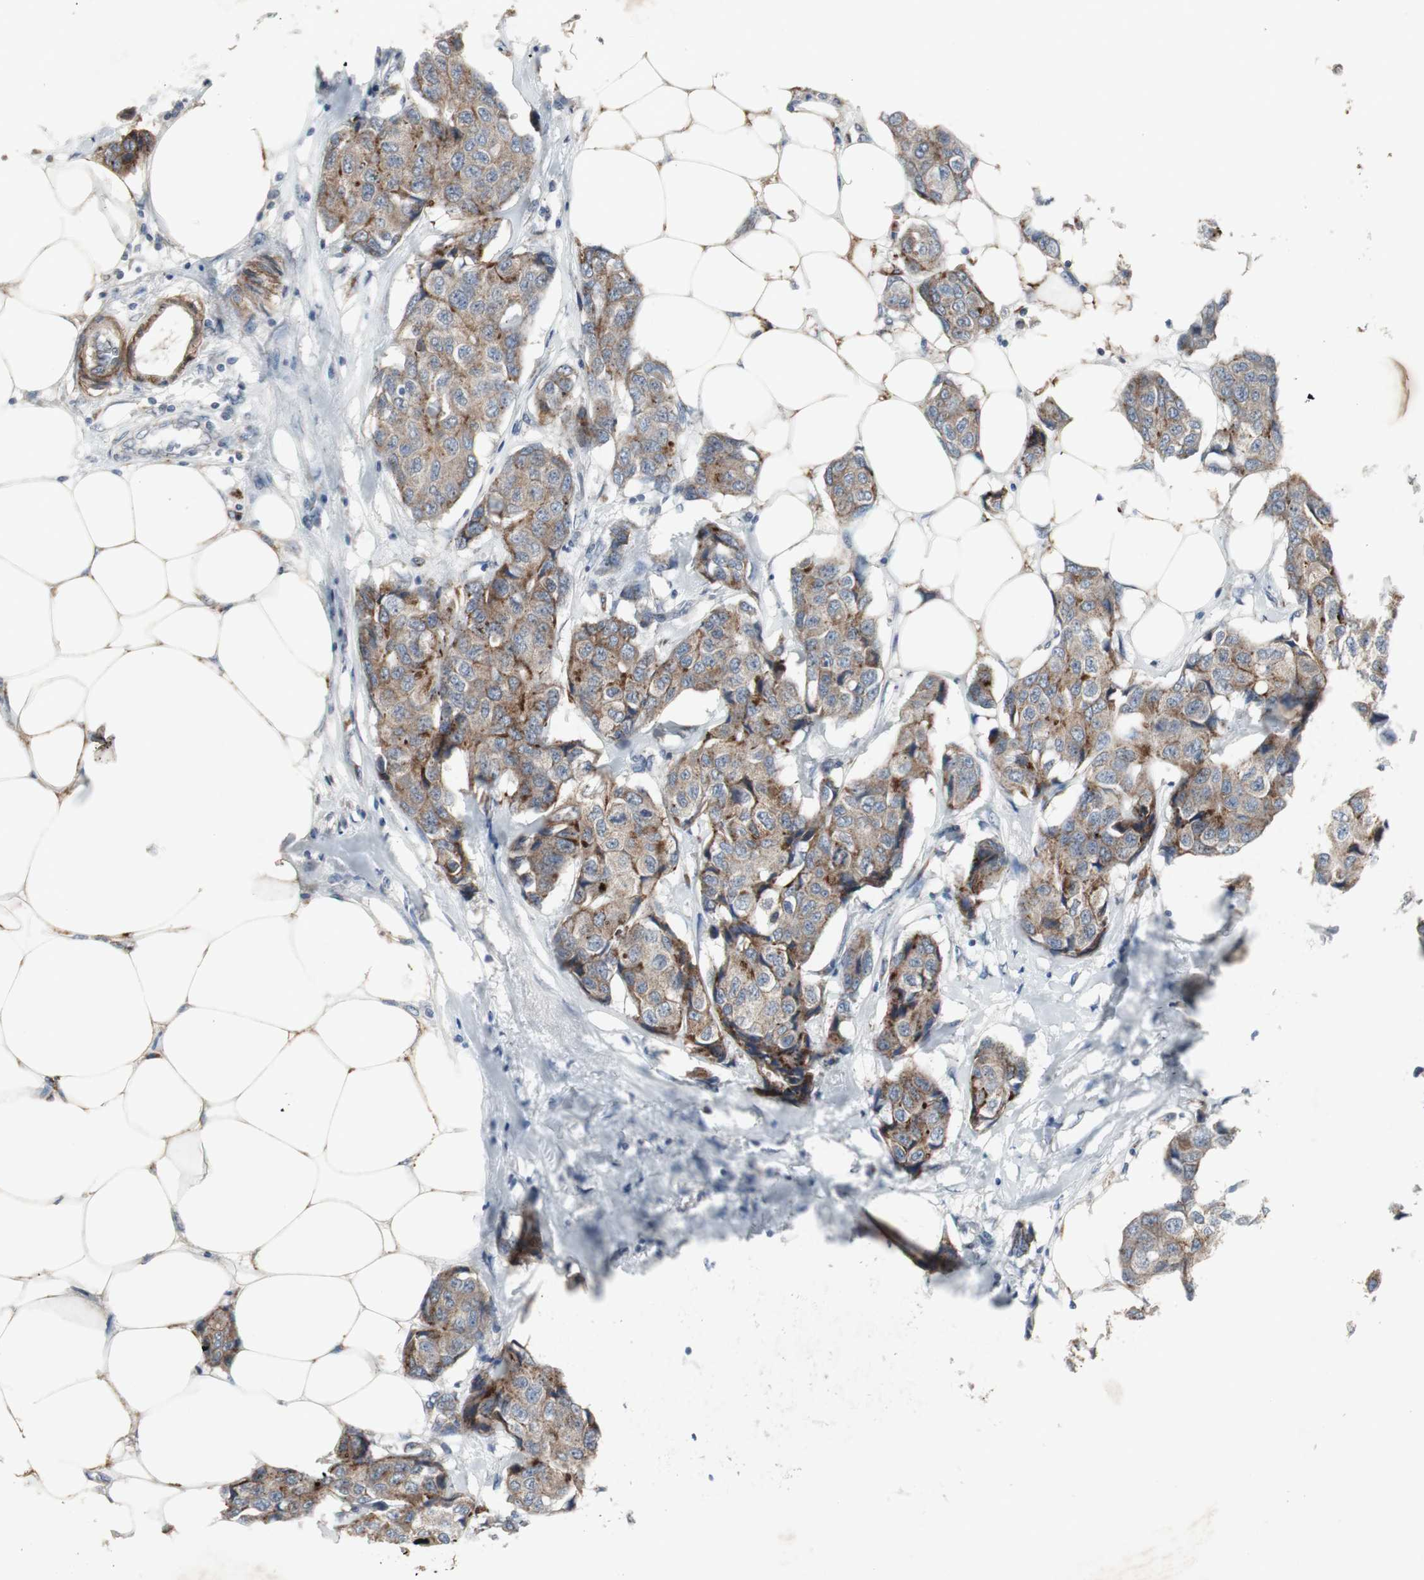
{"staining": {"intensity": "strong", "quantity": ">75%", "location": "cytoplasmic/membranous"}, "tissue": "breast cancer", "cell_type": "Tumor cells", "image_type": "cancer", "snomed": [{"axis": "morphology", "description": "Duct carcinoma"}, {"axis": "topography", "description": "Breast"}], "caption": "Breast cancer tissue displays strong cytoplasmic/membranous expression in approximately >75% of tumor cells", "gene": "GBA1", "patient": {"sex": "female", "age": 80}}